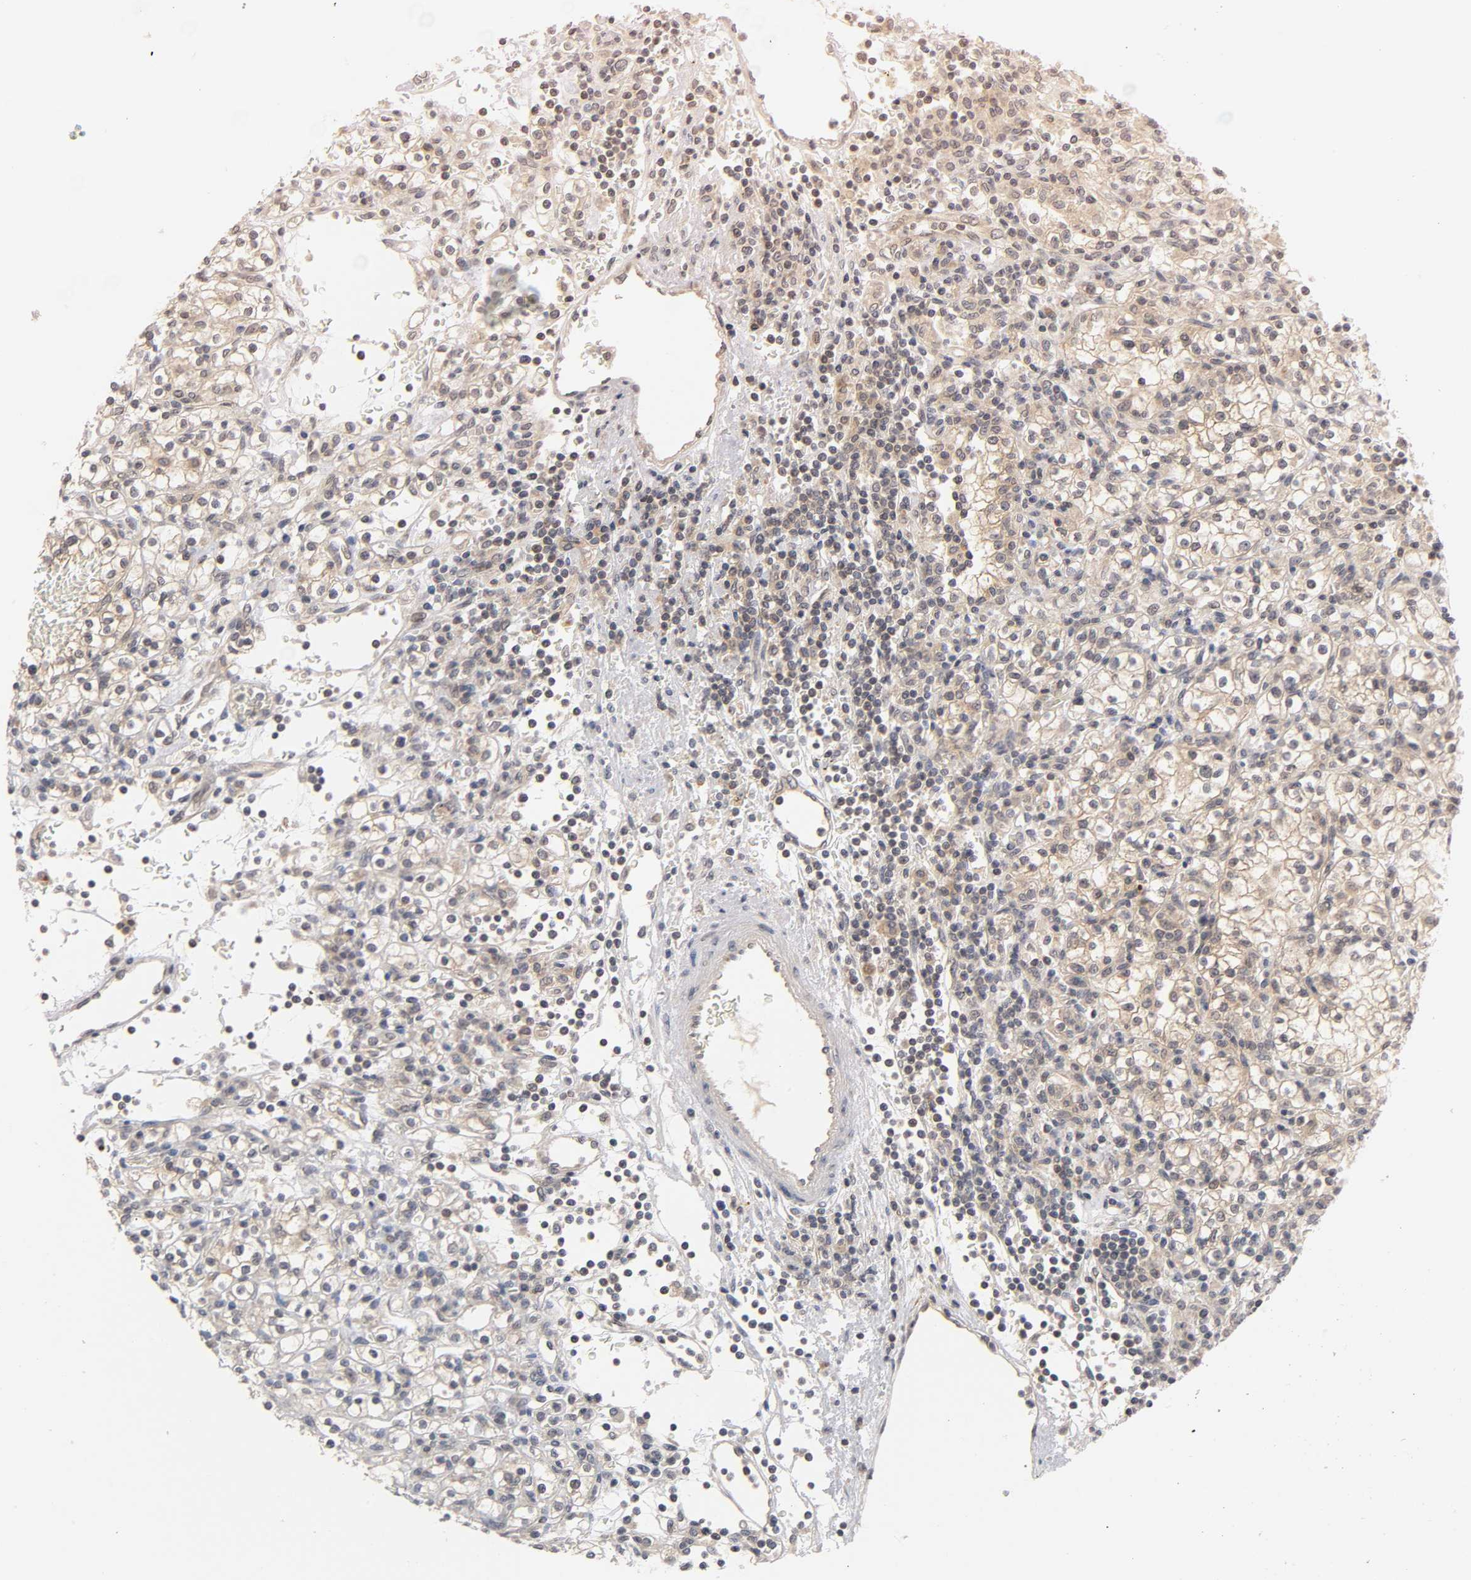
{"staining": {"intensity": "moderate", "quantity": ">75%", "location": "cytoplasmic/membranous"}, "tissue": "renal cancer", "cell_type": "Tumor cells", "image_type": "cancer", "snomed": [{"axis": "morphology", "description": "Normal tissue, NOS"}, {"axis": "morphology", "description": "Adenocarcinoma, NOS"}, {"axis": "topography", "description": "Kidney"}], "caption": "Protein staining of renal adenocarcinoma tissue reveals moderate cytoplasmic/membranous positivity in approximately >75% of tumor cells.", "gene": "MAPK8", "patient": {"sex": "female", "age": 55}}